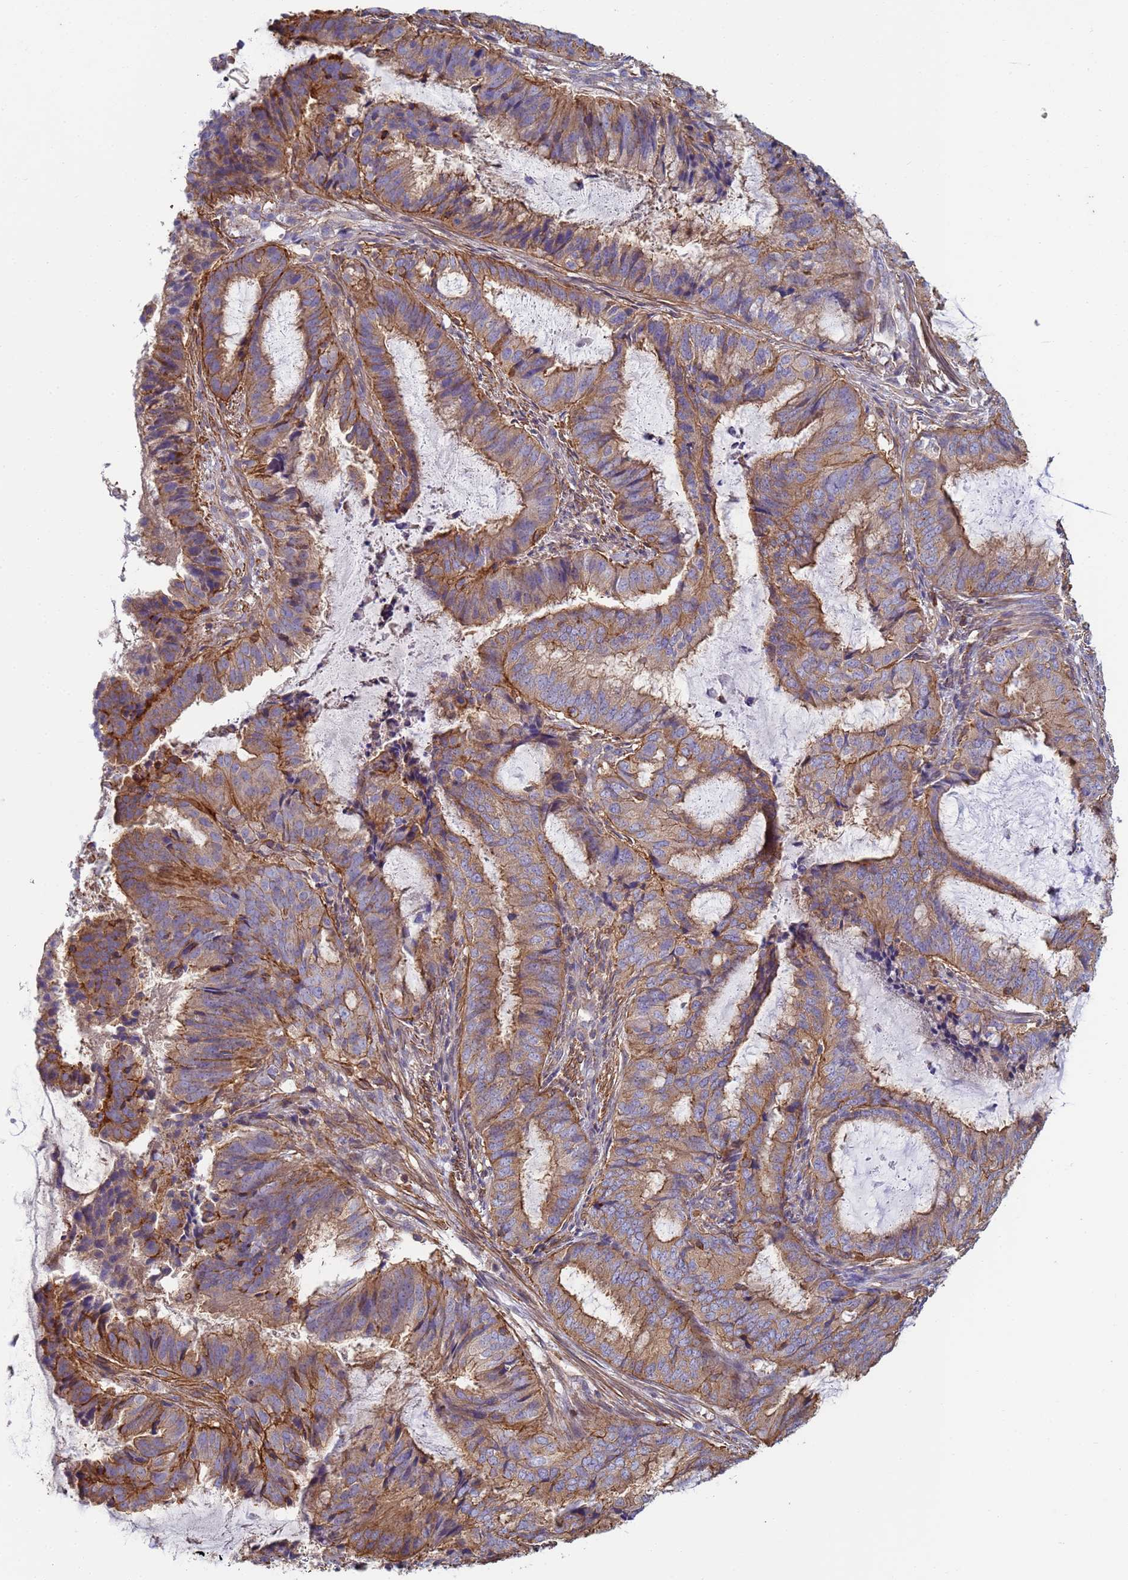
{"staining": {"intensity": "moderate", "quantity": ">75%", "location": "cytoplasmic/membranous"}, "tissue": "endometrial cancer", "cell_type": "Tumor cells", "image_type": "cancer", "snomed": [{"axis": "morphology", "description": "Adenocarcinoma, NOS"}, {"axis": "topography", "description": "Endometrium"}], "caption": "Protein expression analysis of human endometrial cancer (adenocarcinoma) reveals moderate cytoplasmic/membranous positivity in about >75% of tumor cells.", "gene": "ZNG1B", "patient": {"sex": "female", "age": 51}}